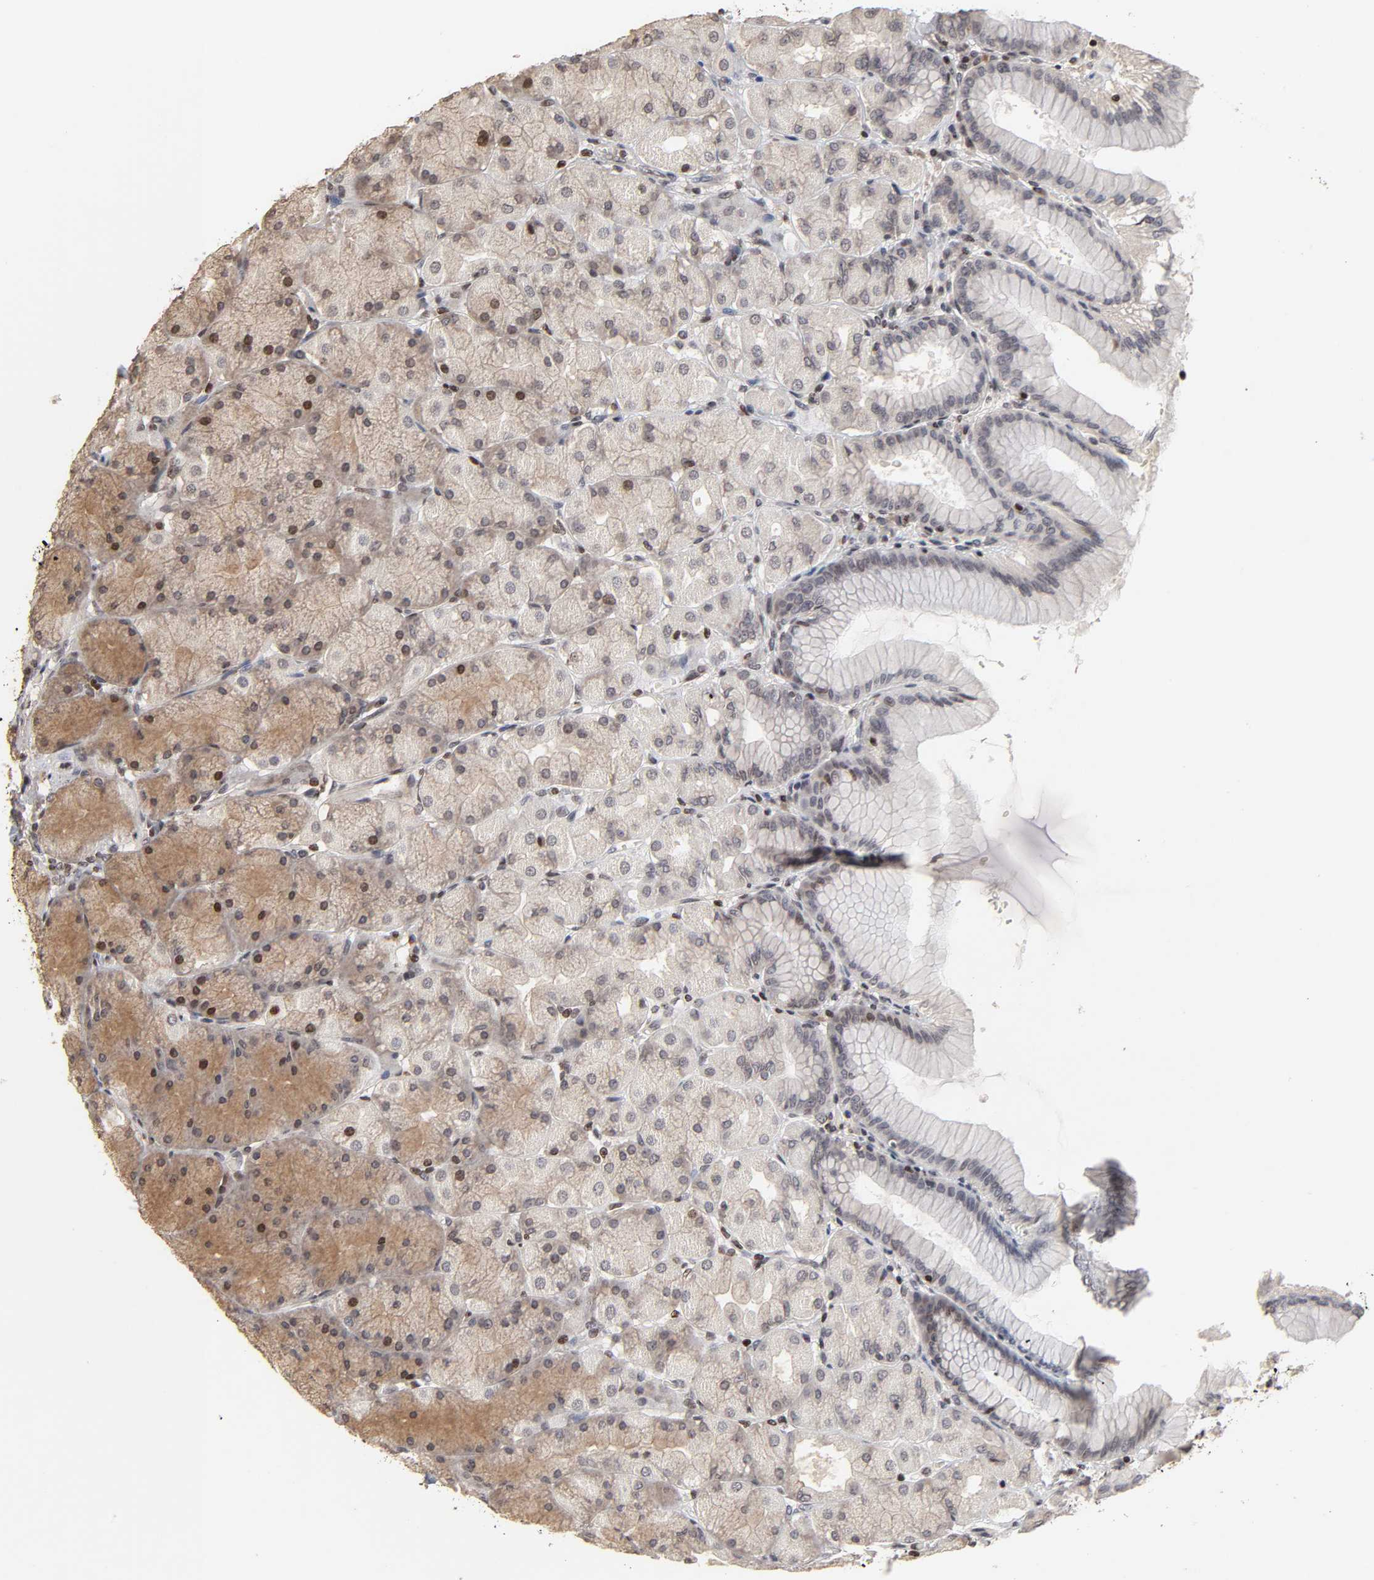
{"staining": {"intensity": "moderate", "quantity": "25%-75%", "location": "nuclear"}, "tissue": "stomach", "cell_type": "Glandular cells", "image_type": "normal", "snomed": [{"axis": "morphology", "description": "Normal tissue, NOS"}, {"axis": "topography", "description": "Stomach, upper"}], "caption": "Moderate nuclear expression for a protein is identified in approximately 25%-75% of glandular cells of unremarkable stomach using immunohistochemistry.", "gene": "ZNF473", "patient": {"sex": "female", "age": 56}}